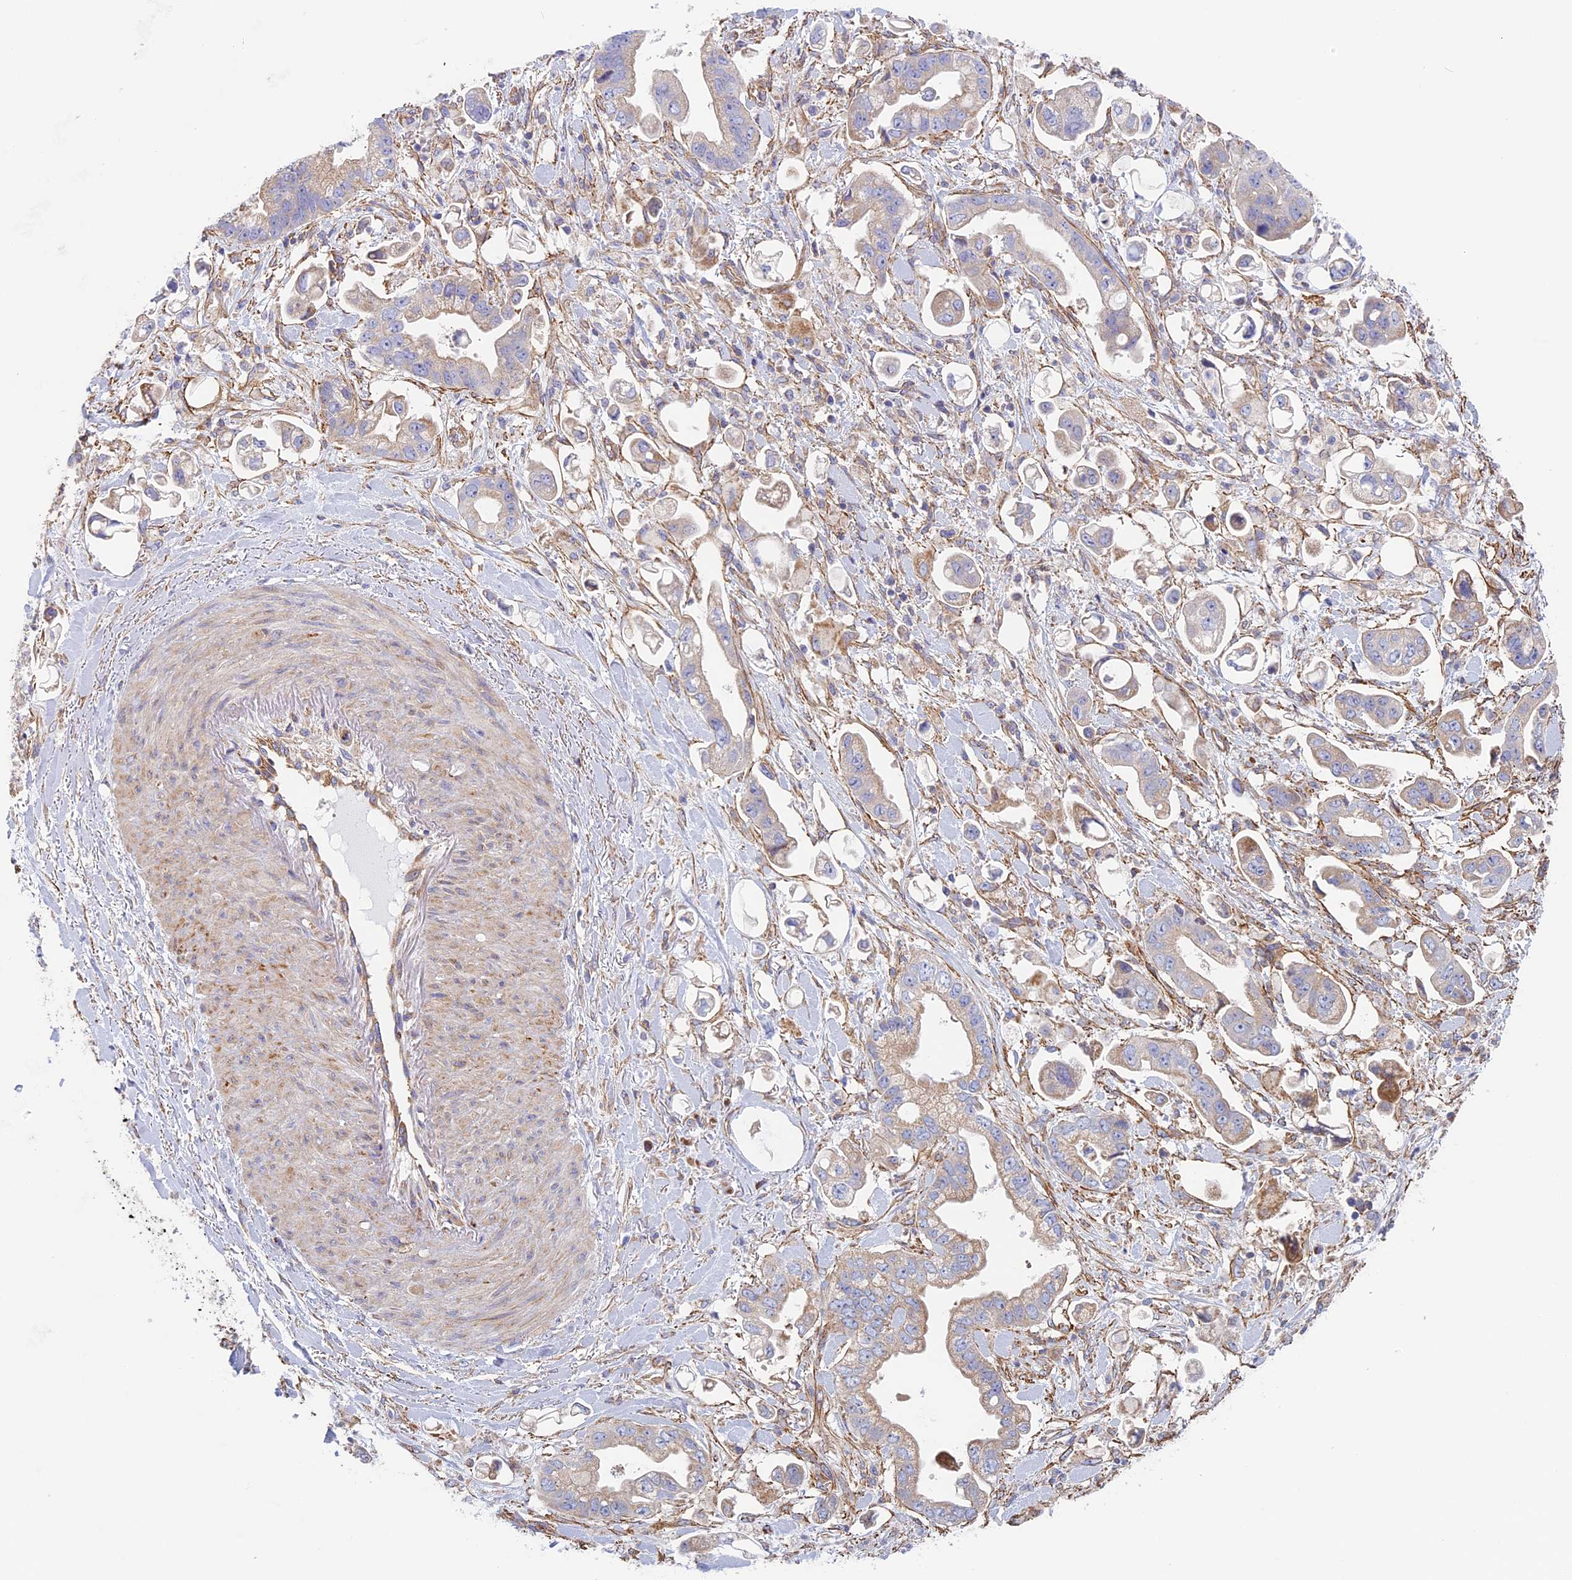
{"staining": {"intensity": "negative", "quantity": "none", "location": "none"}, "tissue": "stomach cancer", "cell_type": "Tumor cells", "image_type": "cancer", "snomed": [{"axis": "morphology", "description": "Adenocarcinoma, NOS"}, {"axis": "topography", "description": "Stomach"}], "caption": "The immunohistochemistry image has no significant expression in tumor cells of stomach adenocarcinoma tissue.", "gene": "DDA1", "patient": {"sex": "male", "age": 62}}